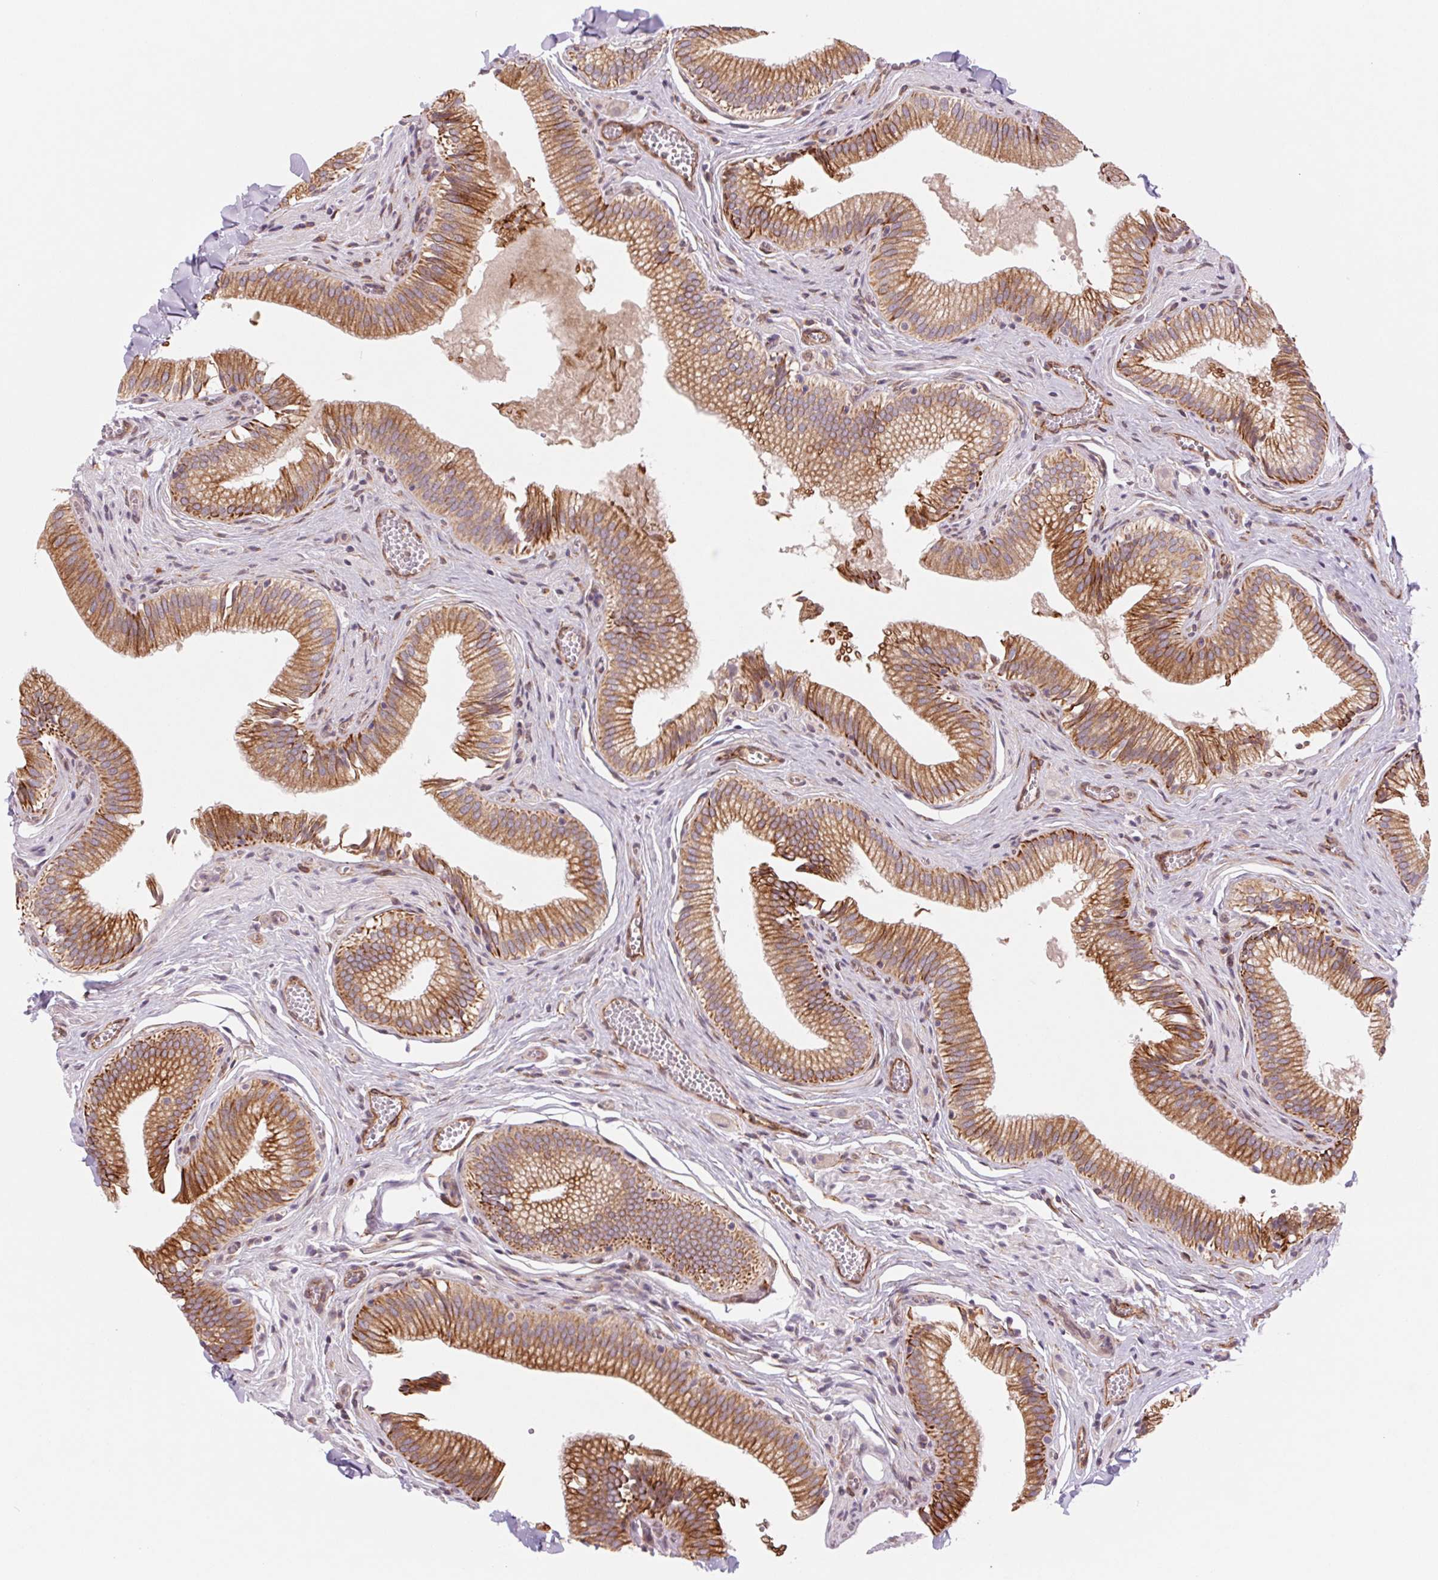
{"staining": {"intensity": "strong", "quantity": ">75%", "location": "cytoplasmic/membranous"}, "tissue": "gallbladder", "cell_type": "Glandular cells", "image_type": "normal", "snomed": [{"axis": "morphology", "description": "Normal tissue, NOS"}, {"axis": "topography", "description": "Gallbladder"}, {"axis": "topography", "description": "Peripheral nerve tissue"}], "caption": "Immunohistochemistry of unremarkable gallbladder exhibits high levels of strong cytoplasmic/membranous staining in about >75% of glandular cells.", "gene": "MS4A13", "patient": {"sex": "male", "age": 17}}